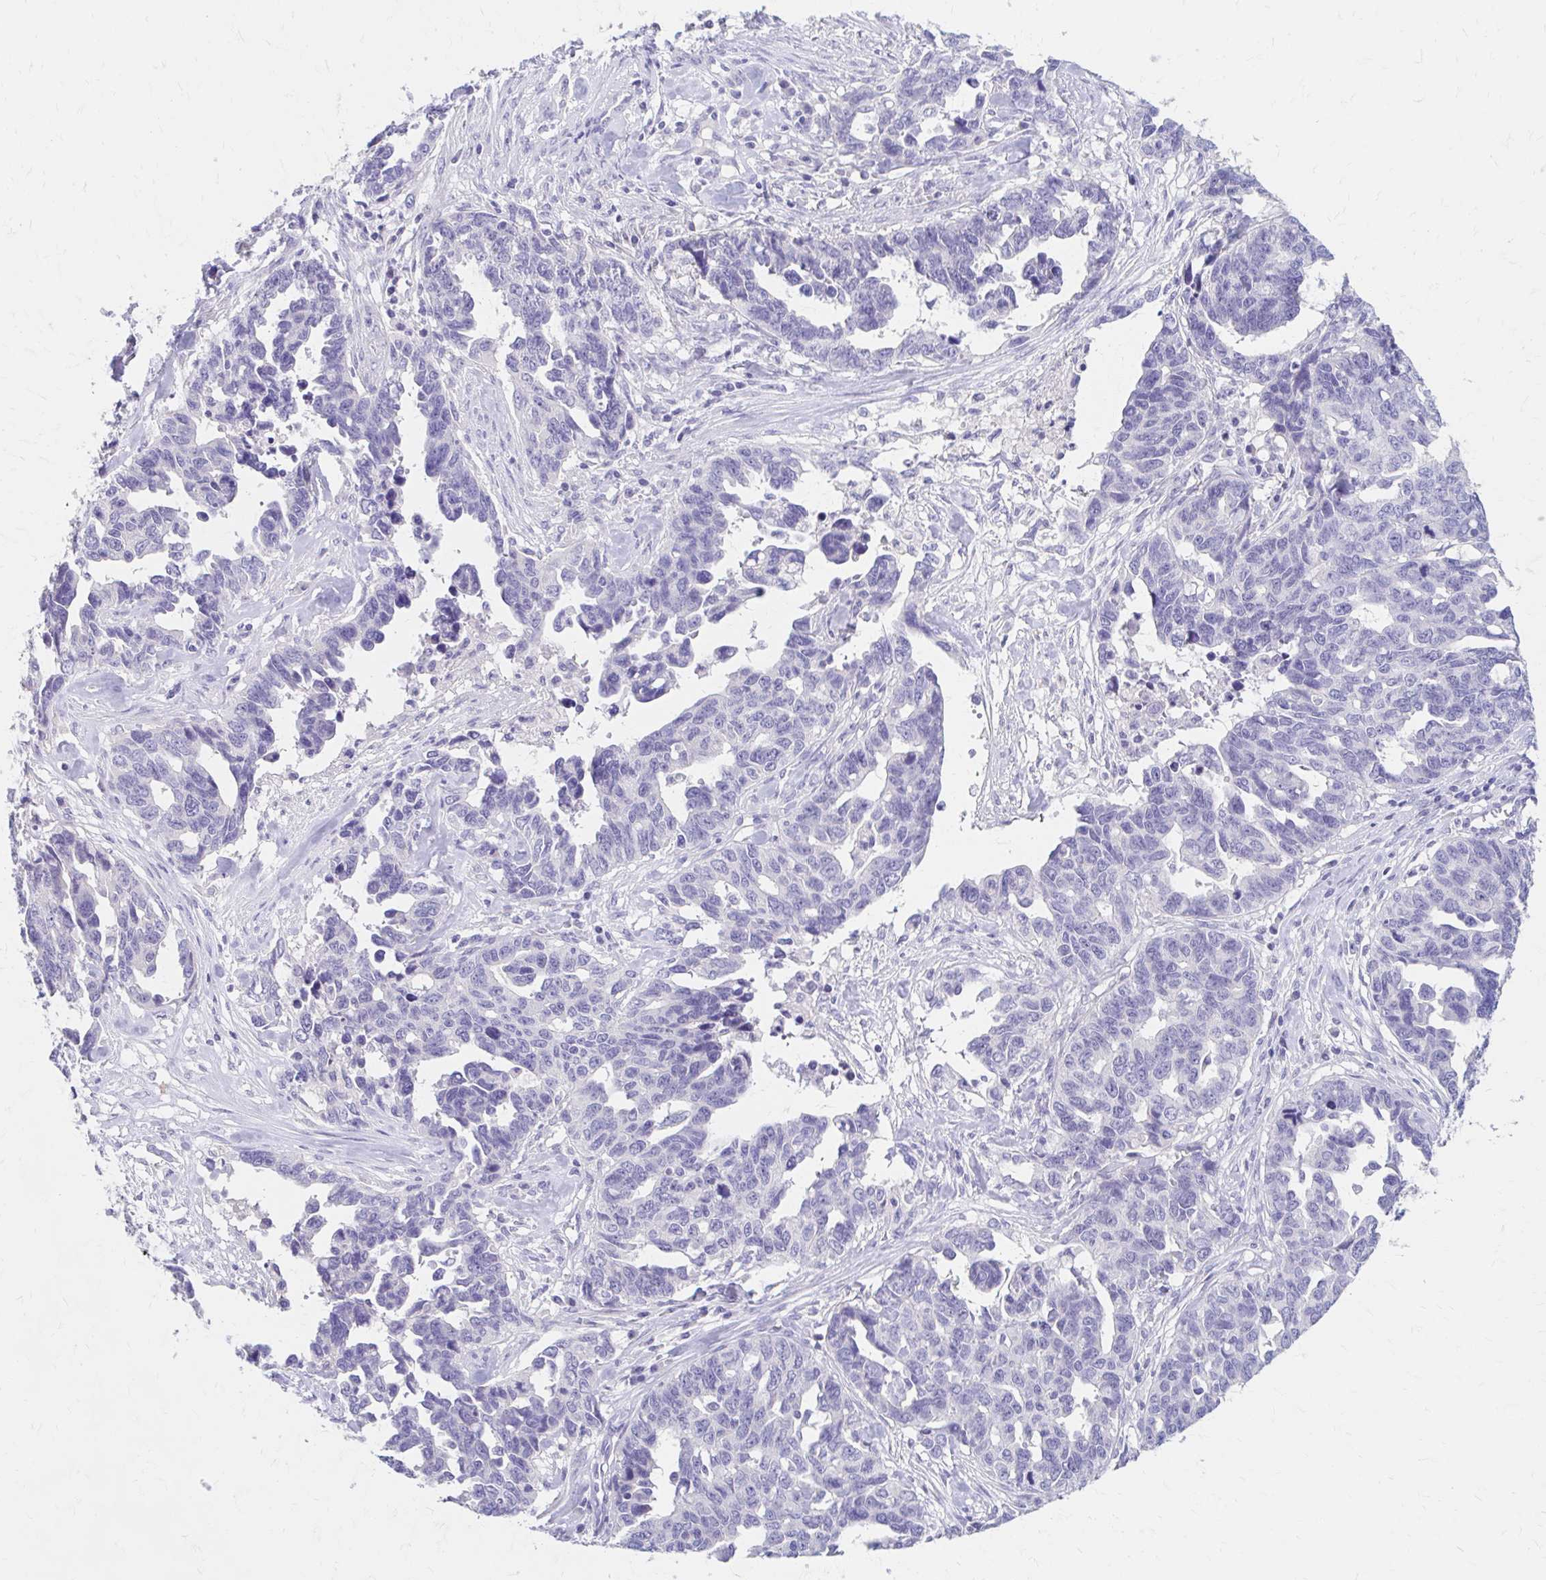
{"staining": {"intensity": "negative", "quantity": "none", "location": "none"}, "tissue": "ovarian cancer", "cell_type": "Tumor cells", "image_type": "cancer", "snomed": [{"axis": "morphology", "description": "Cystadenocarcinoma, serous, NOS"}, {"axis": "topography", "description": "Ovary"}], "caption": "Ovarian cancer (serous cystadenocarcinoma) was stained to show a protein in brown. There is no significant expression in tumor cells.", "gene": "AZGP1", "patient": {"sex": "female", "age": 69}}